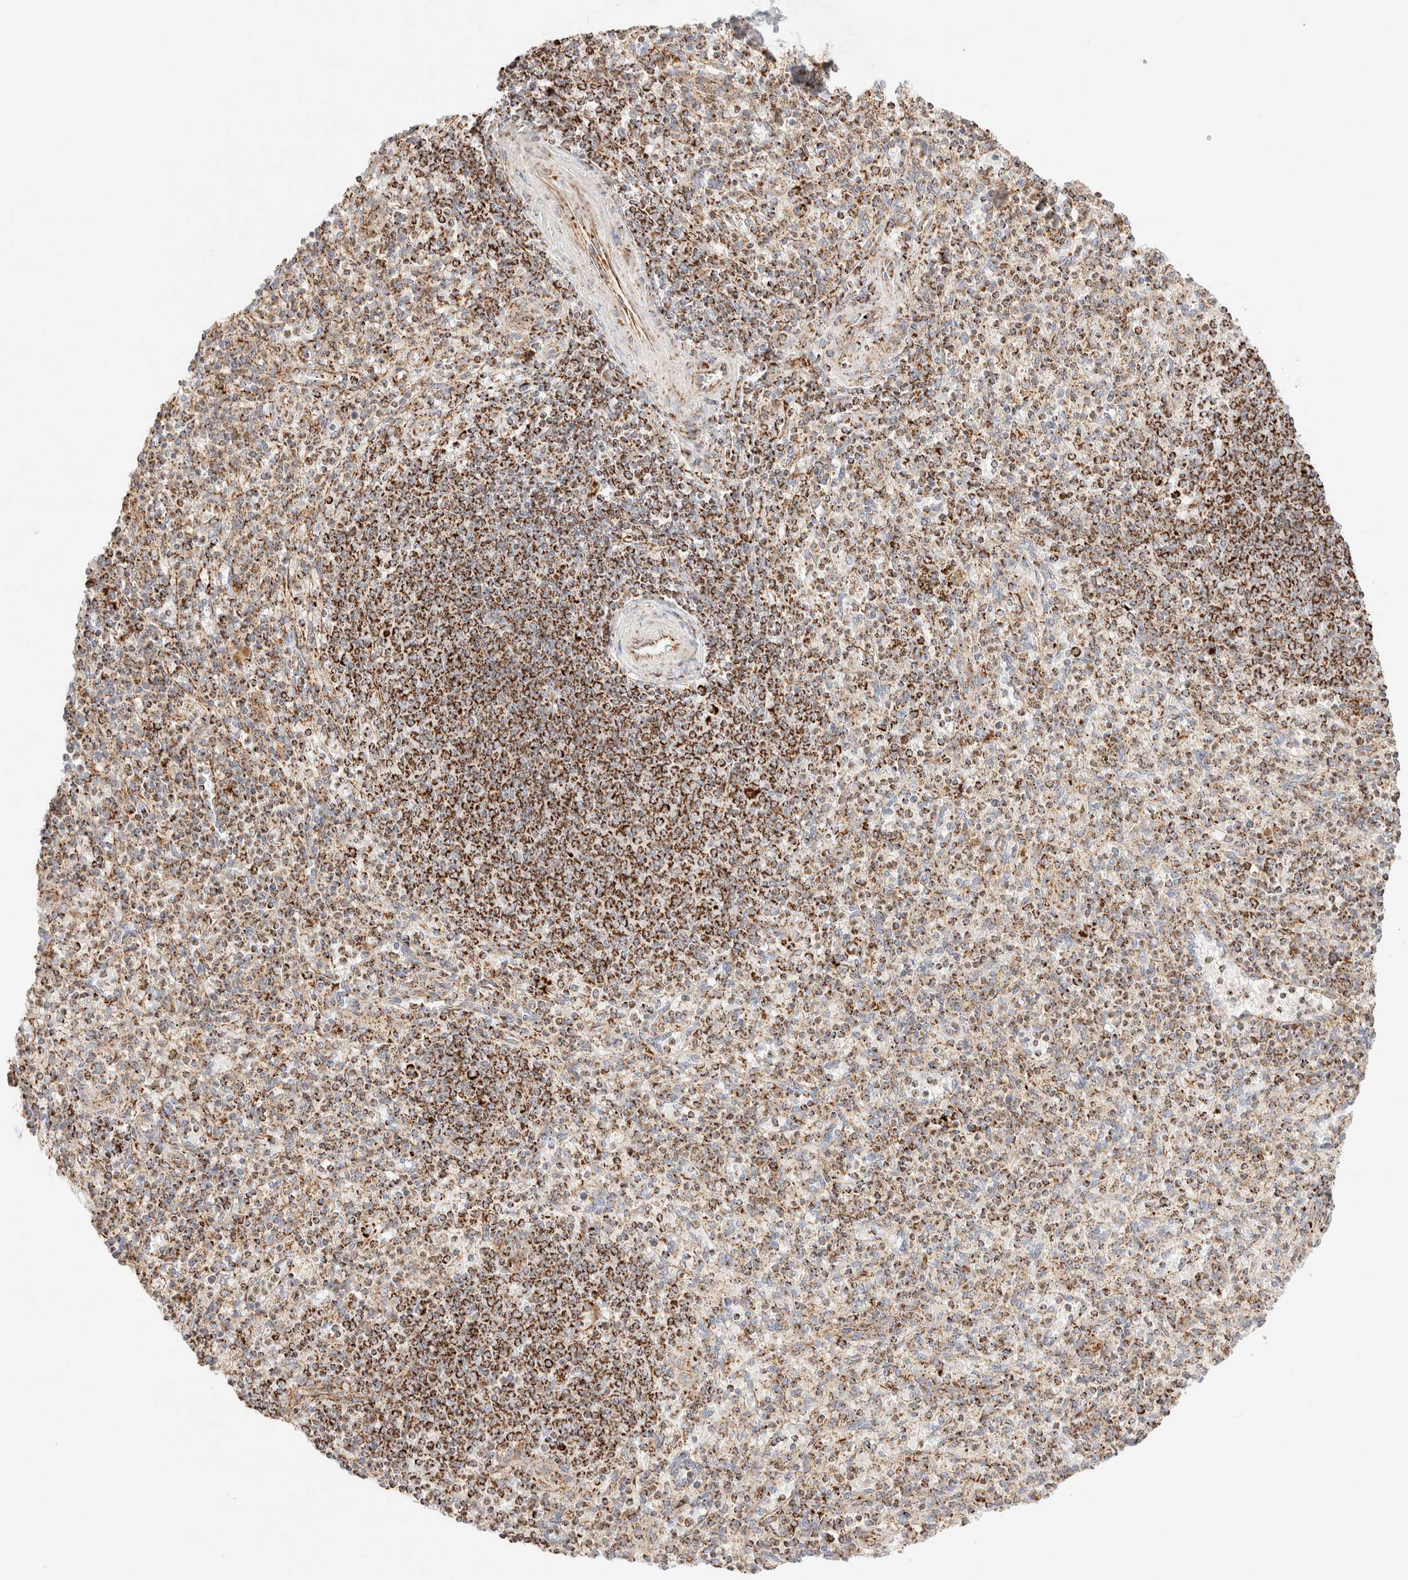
{"staining": {"intensity": "moderate", "quantity": "25%-75%", "location": "cytoplasmic/membranous"}, "tissue": "spleen", "cell_type": "Cells in red pulp", "image_type": "normal", "snomed": [{"axis": "morphology", "description": "Normal tissue, NOS"}, {"axis": "topography", "description": "Spleen"}], "caption": "Immunohistochemical staining of benign spleen reveals 25%-75% levels of moderate cytoplasmic/membranous protein staining in approximately 25%-75% of cells in red pulp. (DAB IHC, brown staining for protein, blue staining for nuclei).", "gene": "PHB2", "patient": {"sex": "male", "age": 72}}